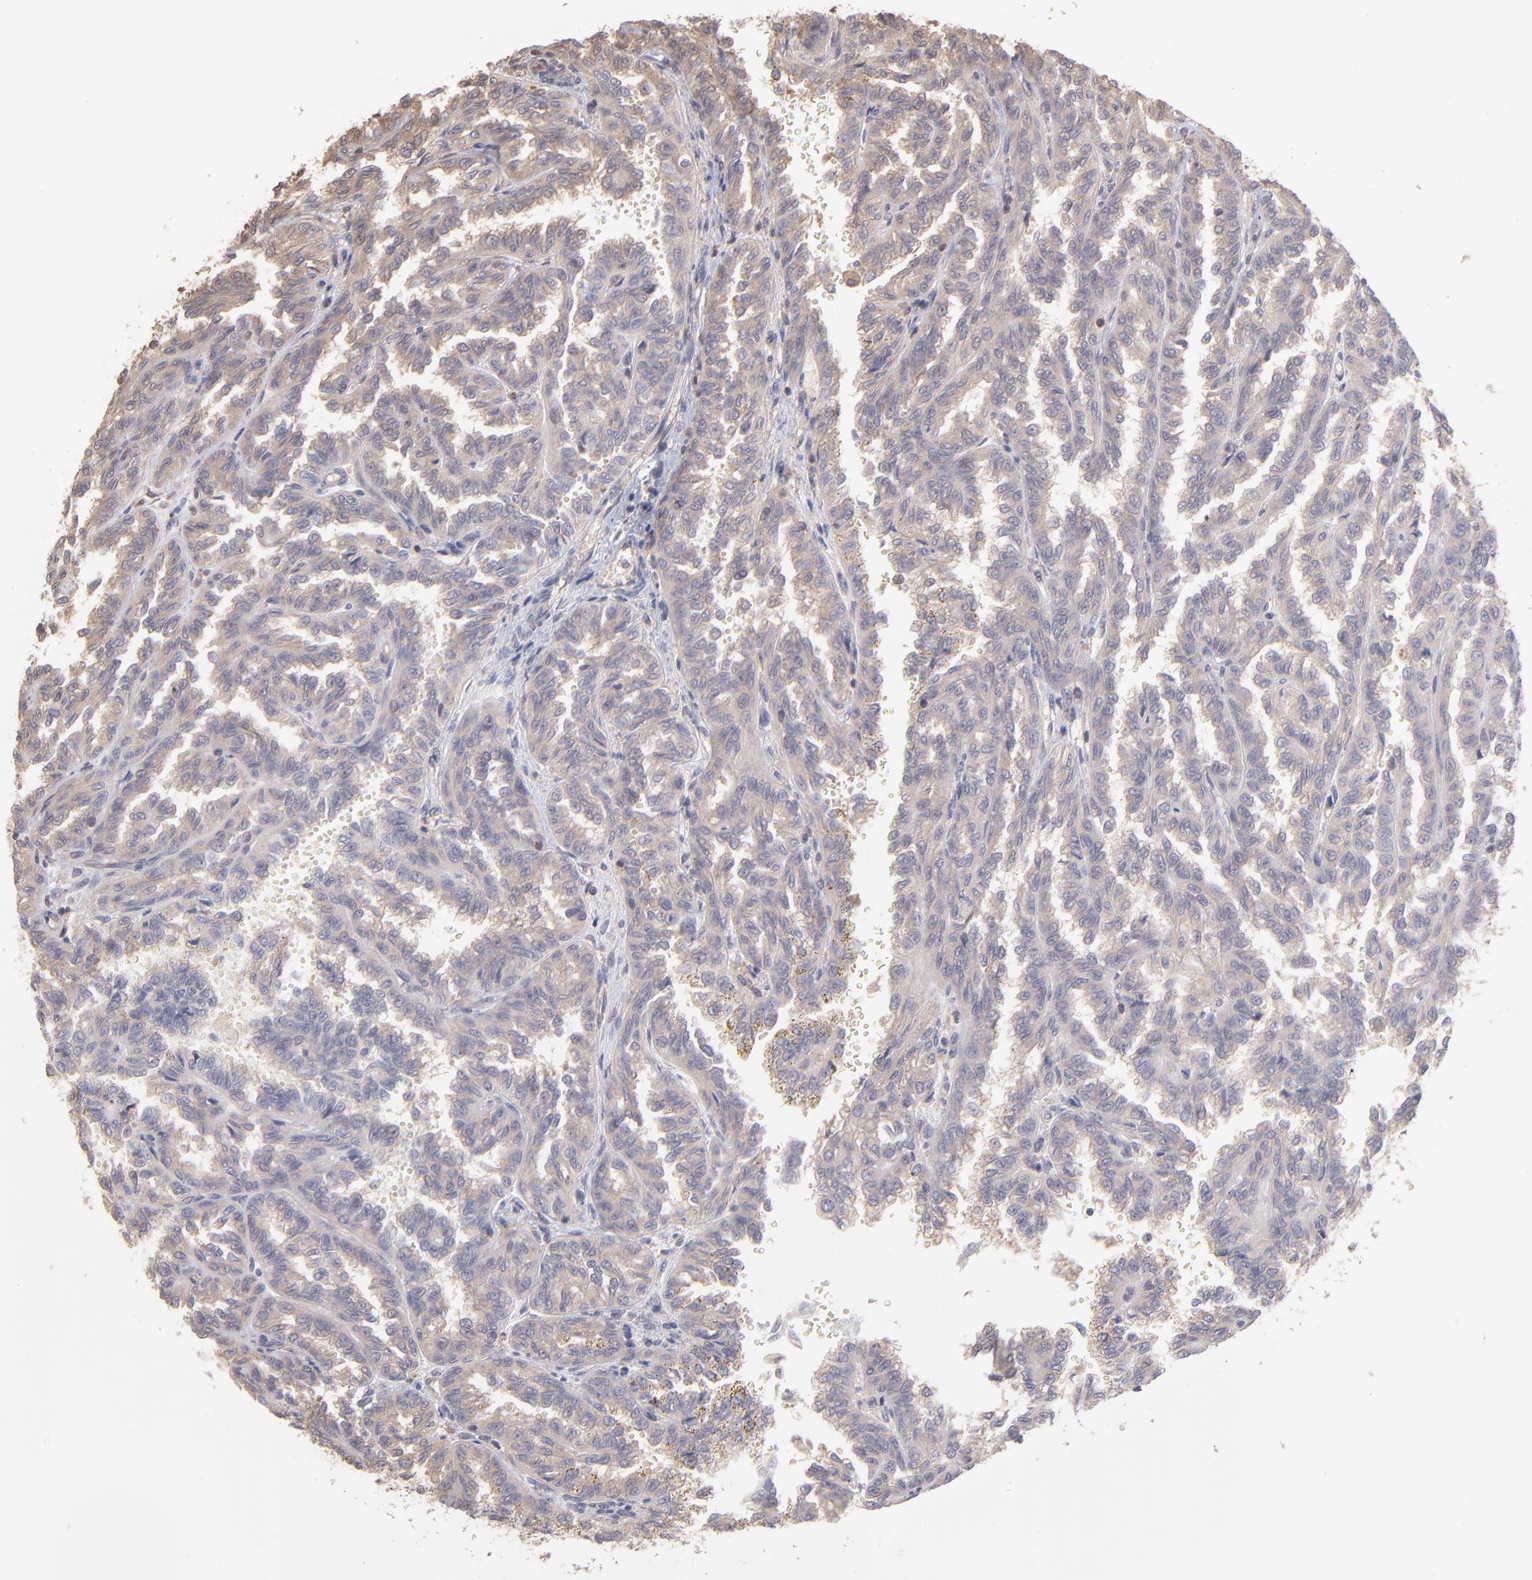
{"staining": {"intensity": "weak", "quantity": "25%-75%", "location": "cytoplasmic/membranous"}, "tissue": "renal cancer", "cell_type": "Tumor cells", "image_type": "cancer", "snomed": [{"axis": "morphology", "description": "Inflammation, NOS"}, {"axis": "morphology", "description": "Adenocarcinoma, NOS"}, {"axis": "topography", "description": "Kidney"}], "caption": "Renal cancer (adenocarcinoma) was stained to show a protein in brown. There is low levels of weak cytoplasmic/membranous expression in about 25%-75% of tumor cells.", "gene": "MAP2K2", "patient": {"sex": "male", "age": 68}}